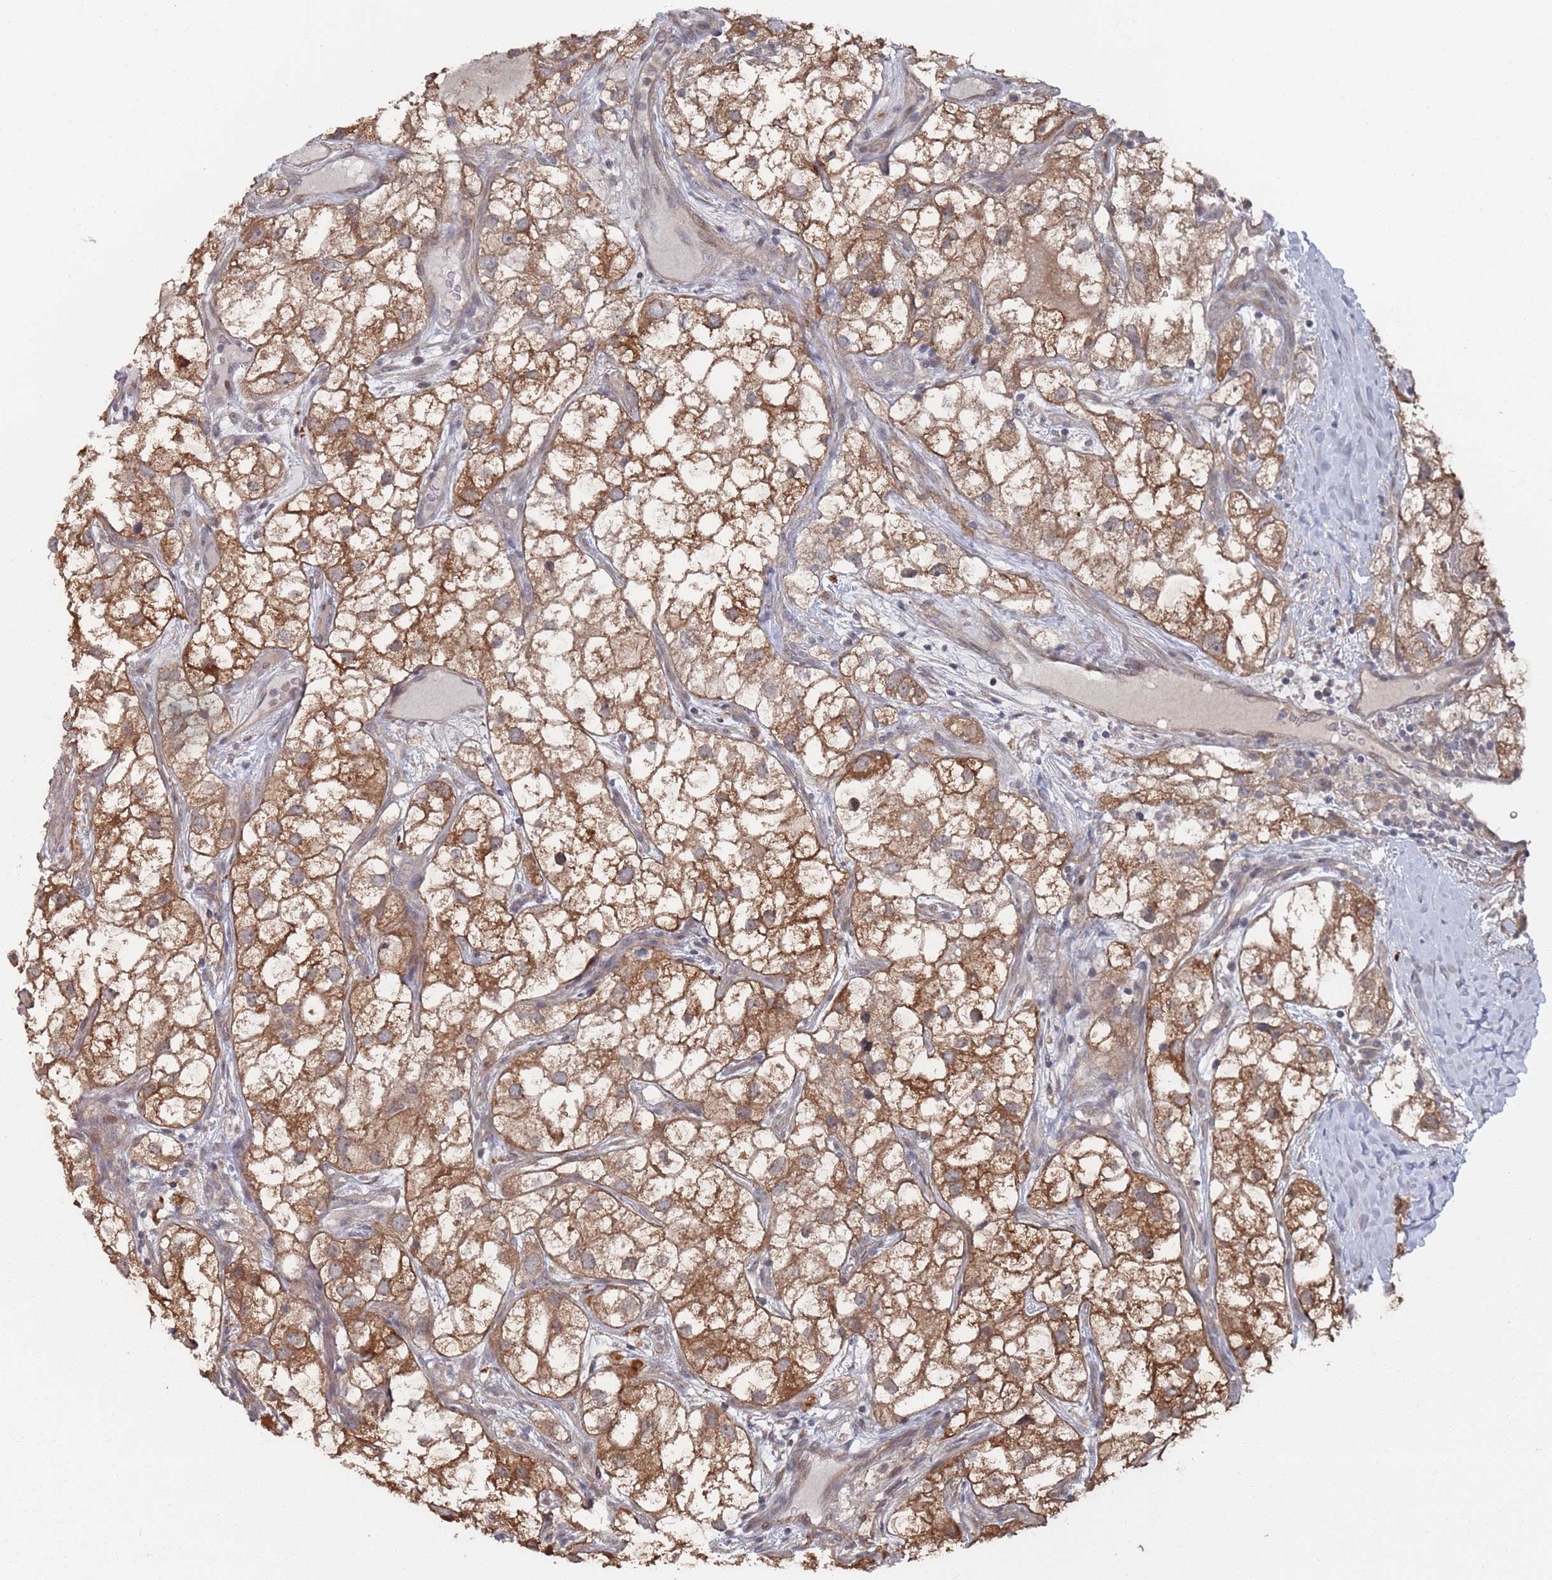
{"staining": {"intensity": "moderate", "quantity": ">75%", "location": "cytoplasmic/membranous"}, "tissue": "renal cancer", "cell_type": "Tumor cells", "image_type": "cancer", "snomed": [{"axis": "morphology", "description": "Adenocarcinoma, NOS"}, {"axis": "topography", "description": "Kidney"}], "caption": "Protein analysis of renal cancer (adenocarcinoma) tissue displays moderate cytoplasmic/membranous expression in about >75% of tumor cells.", "gene": "DGKD", "patient": {"sex": "male", "age": 59}}